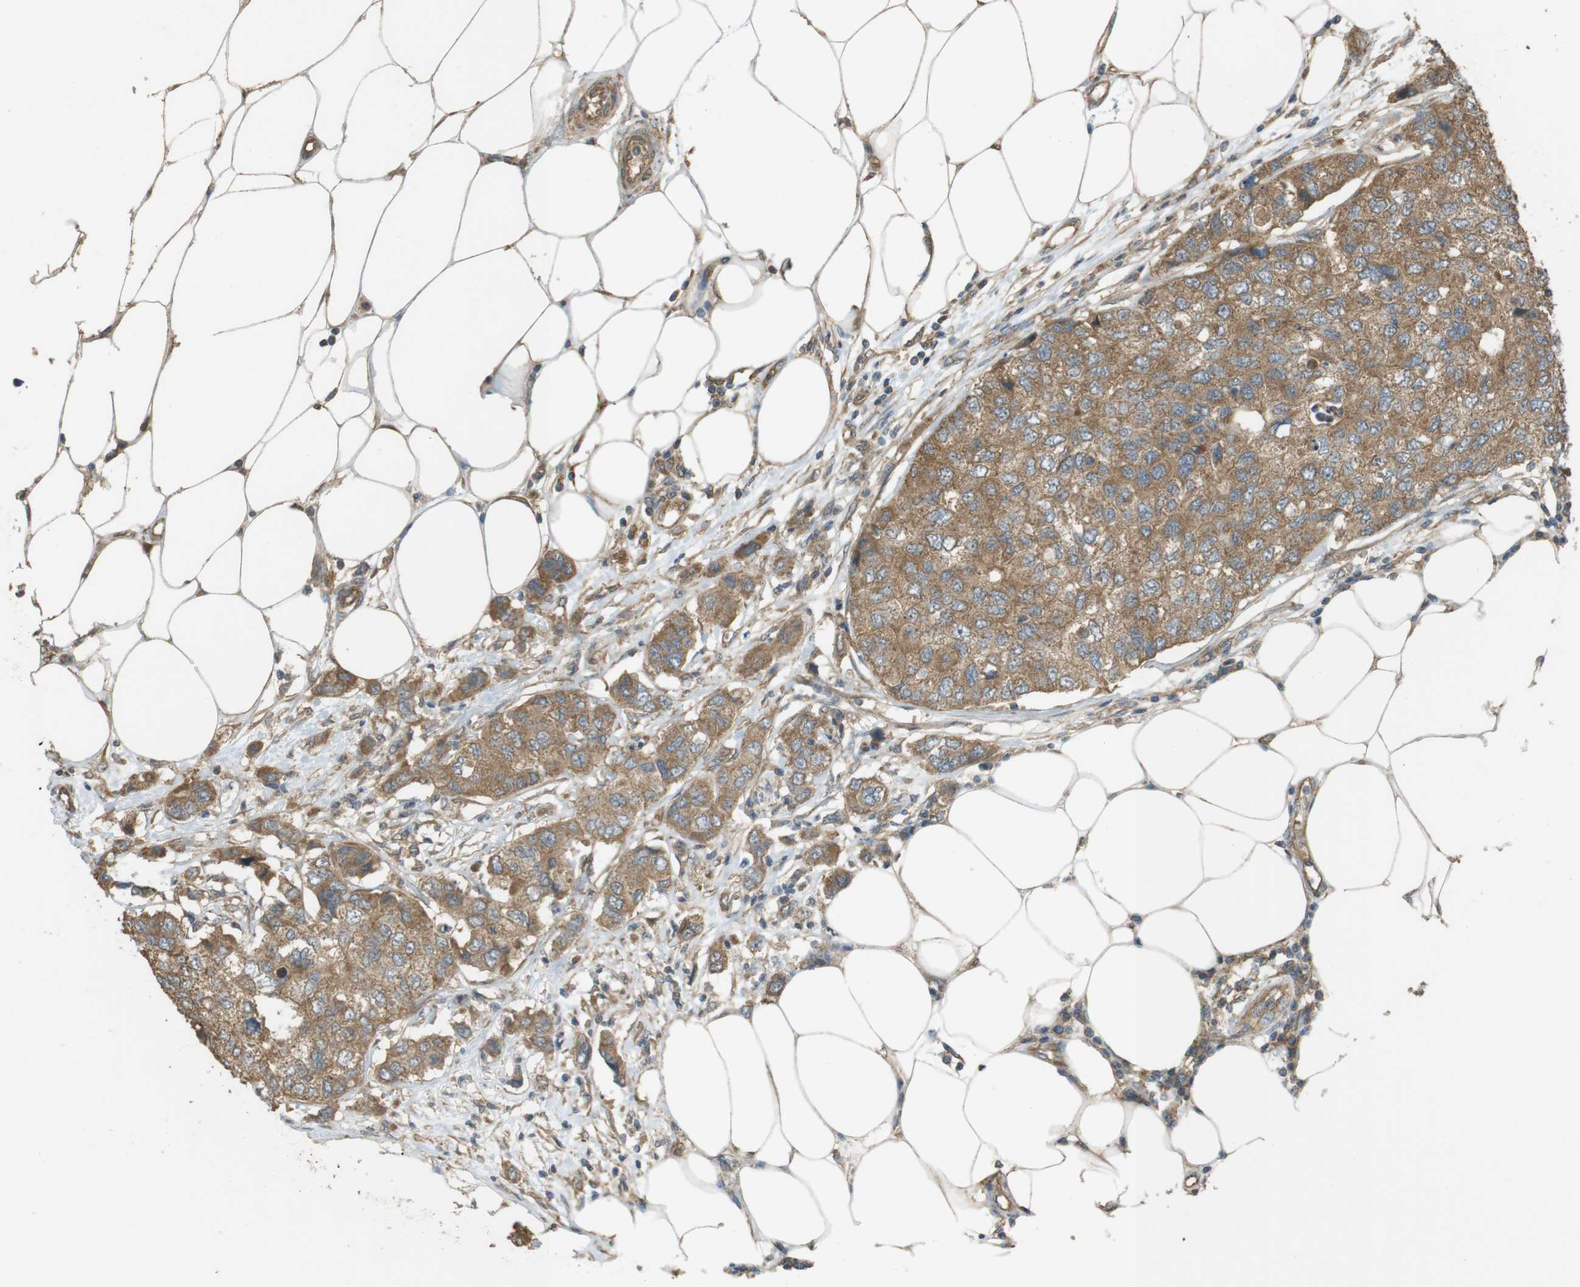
{"staining": {"intensity": "moderate", "quantity": ">75%", "location": "cytoplasmic/membranous"}, "tissue": "breast cancer", "cell_type": "Tumor cells", "image_type": "cancer", "snomed": [{"axis": "morphology", "description": "Duct carcinoma"}, {"axis": "topography", "description": "Breast"}], "caption": "Immunohistochemical staining of breast cancer displays moderate cytoplasmic/membranous protein staining in about >75% of tumor cells. (DAB (3,3'-diaminobenzidine) = brown stain, brightfield microscopy at high magnification).", "gene": "ZDHHC20", "patient": {"sex": "female", "age": 50}}